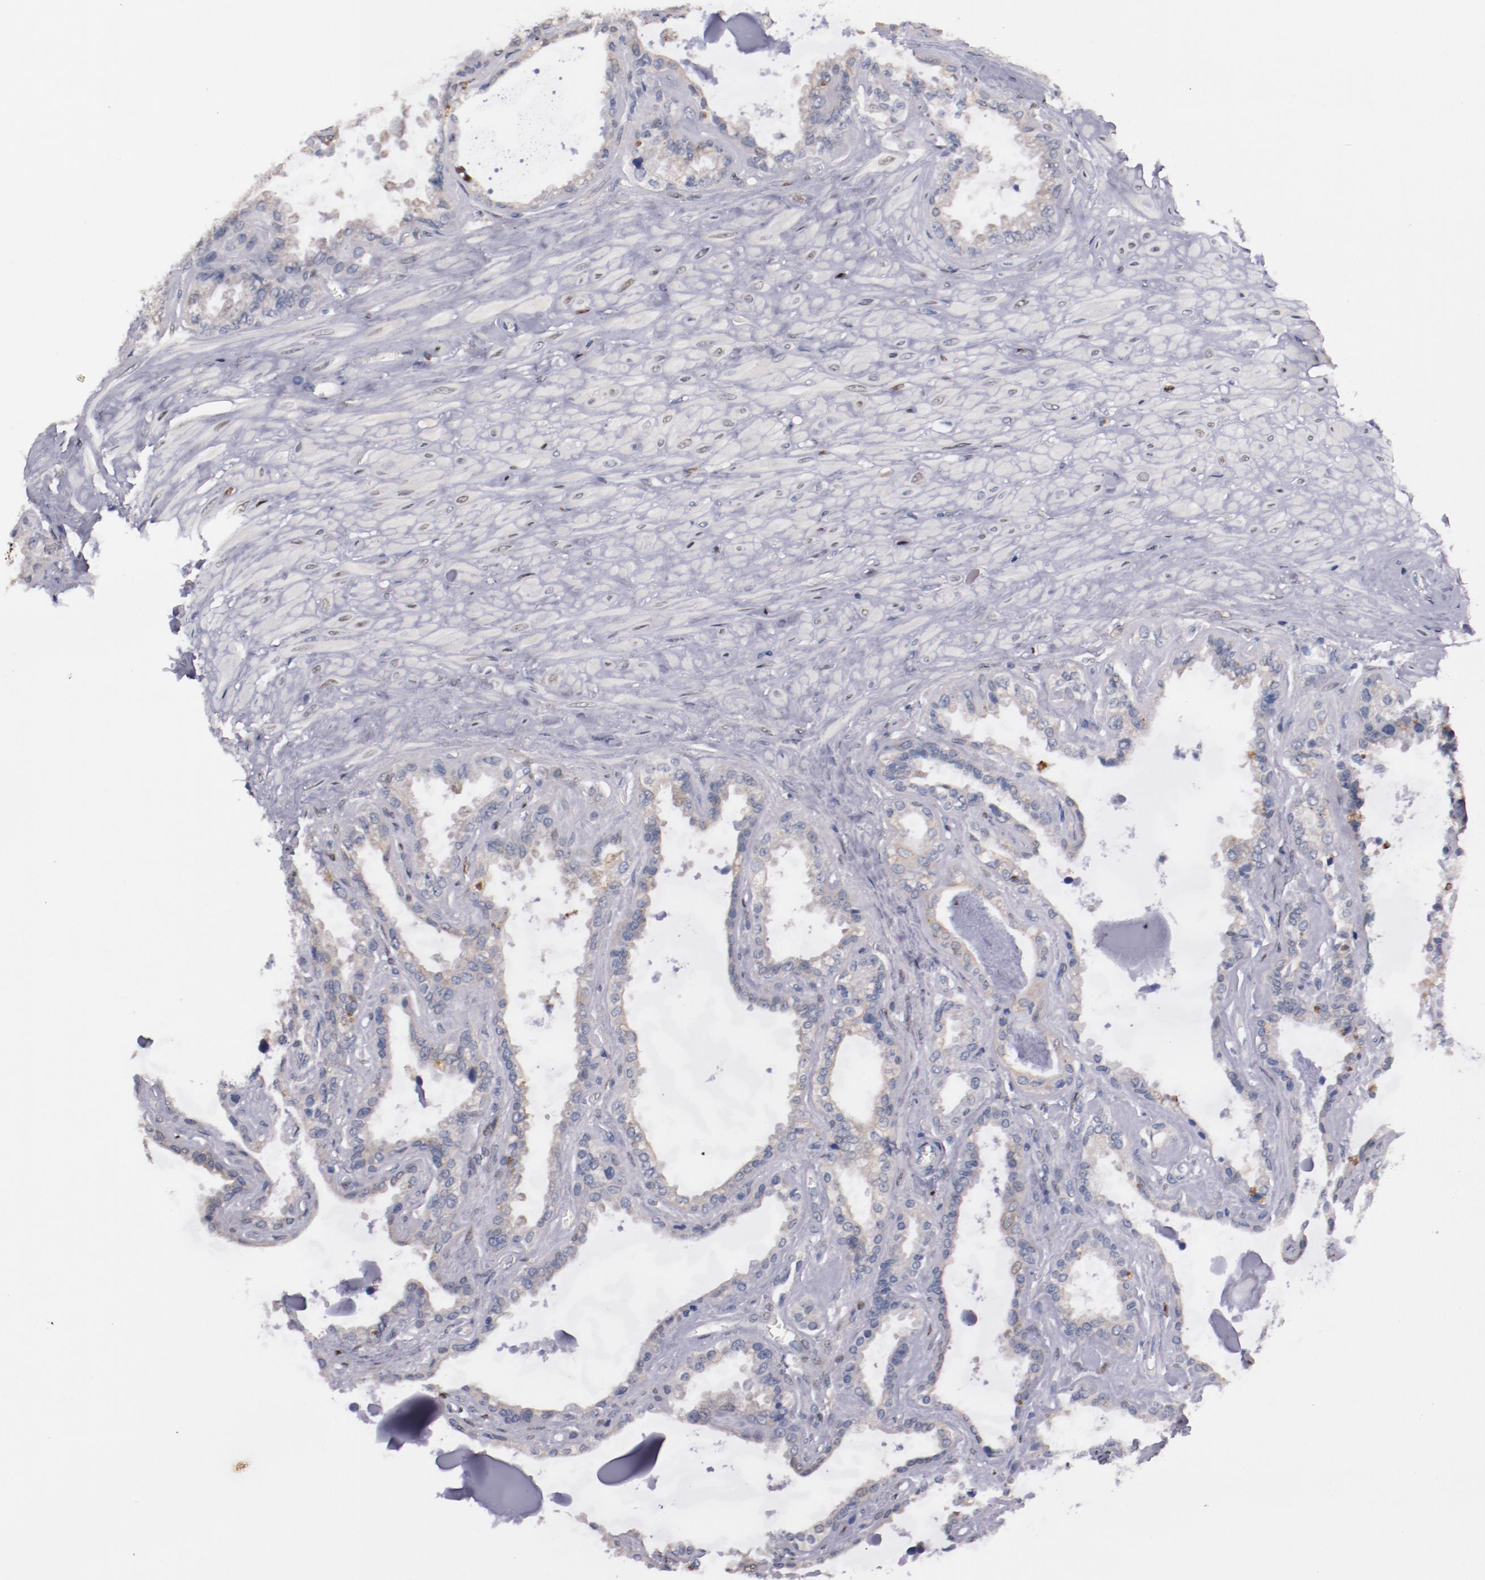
{"staining": {"intensity": "weak", "quantity": ">75%", "location": "cytoplasmic/membranous"}, "tissue": "seminal vesicle", "cell_type": "Glandular cells", "image_type": "normal", "snomed": [{"axis": "morphology", "description": "Normal tissue, NOS"}, {"axis": "morphology", "description": "Inflammation, NOS"}, {"axis": "topography", "description": "Urinary bladder"}, {"axis": "topography", "description": "Prostate"}, {"axis": "topography", "description": "Seminal veicle"}], "caption": "Immunohistochemistry photomicrograph of unremarkable human seminal vesicle stained for a protein (brown), which exhibits low levels of weak cytoplasmic/membranous expression in approximately >75% of glandular cells.", "gene": "FAM81A", "patient": {"sex": "male", "age": 82}}